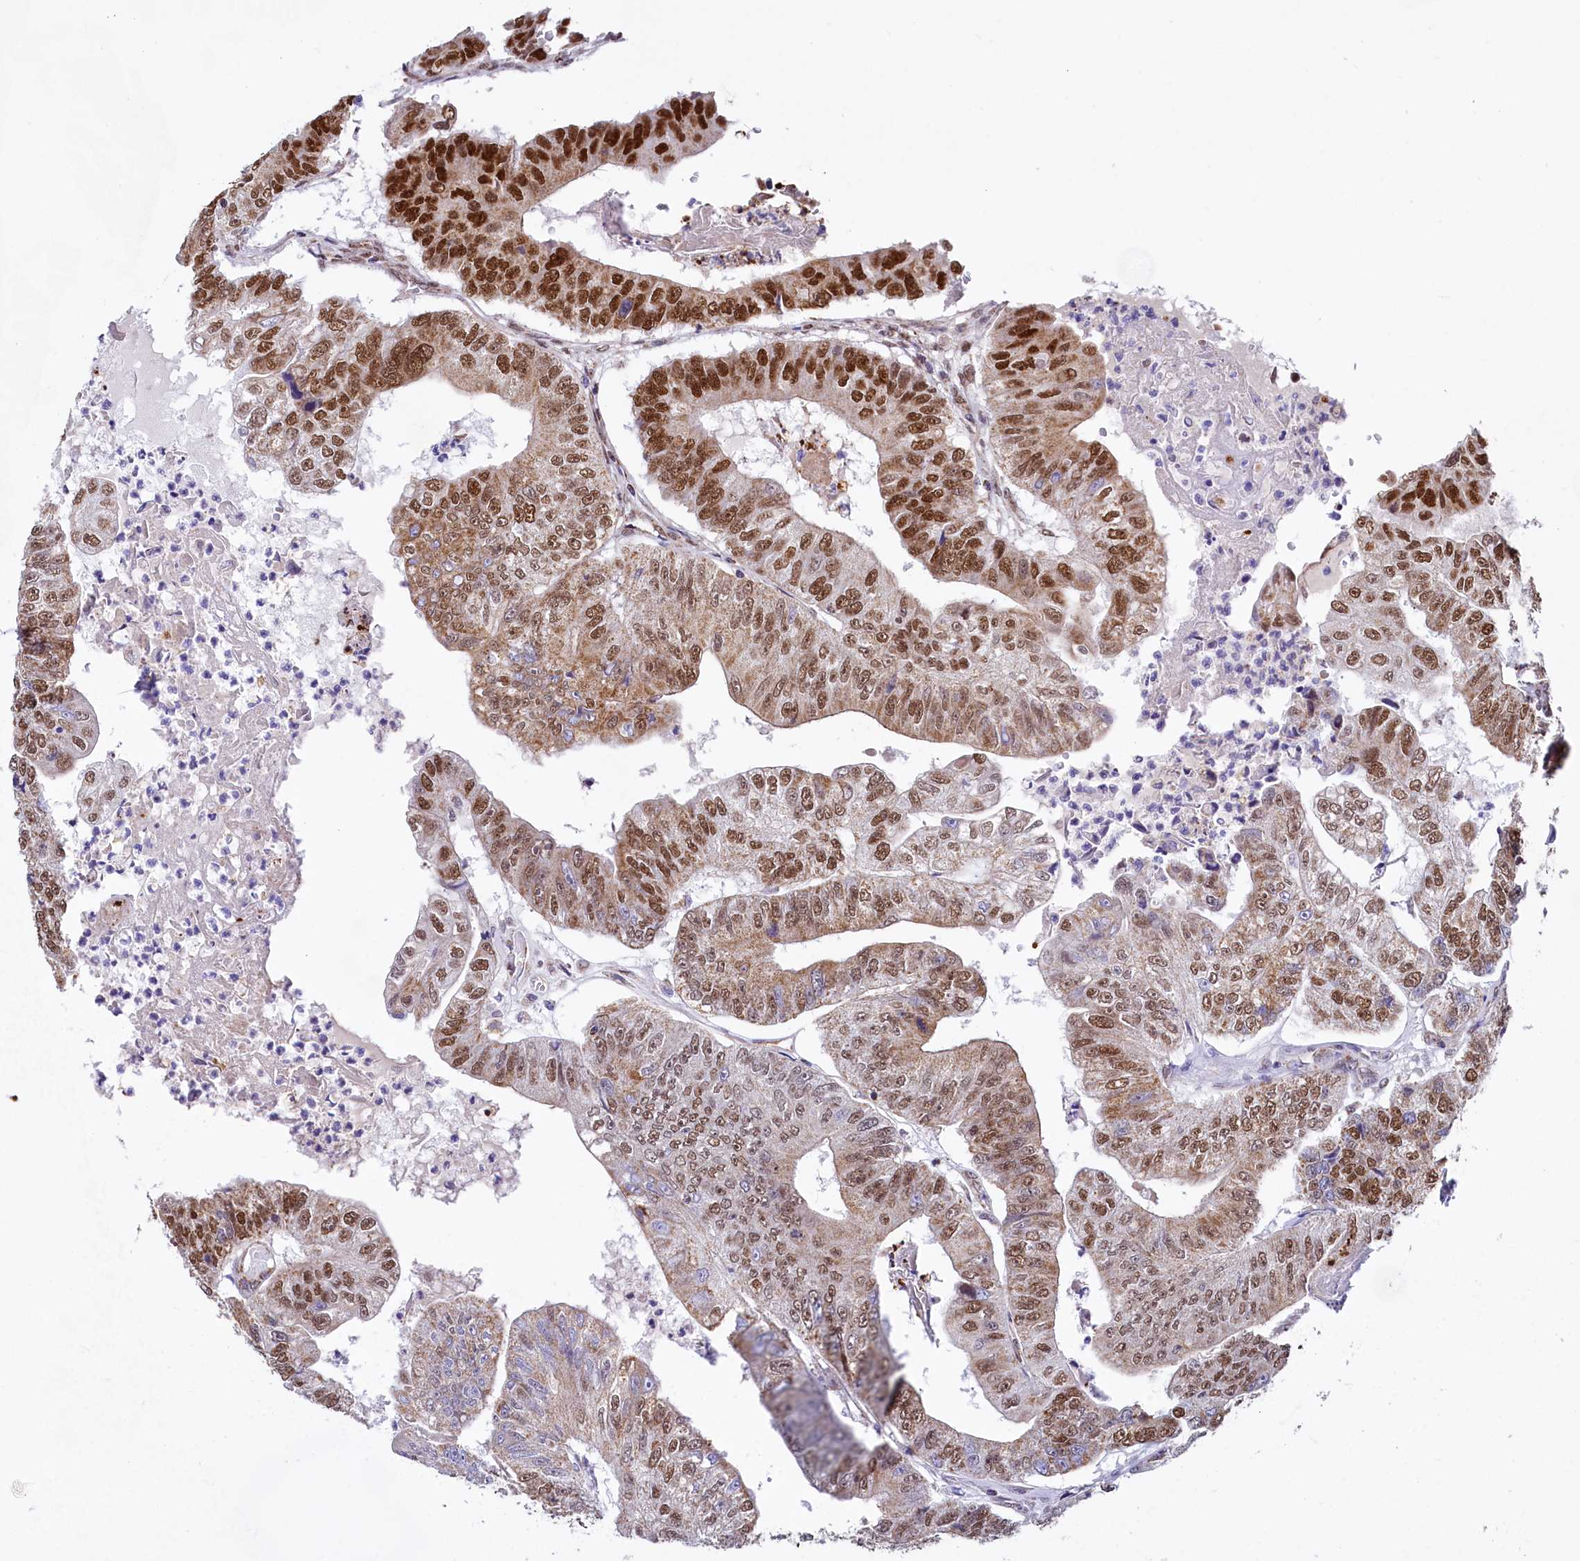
{"staining": {"intensity": "strong", "quantity": ">75%", "location": "cytoplasmic/membranous,nuclear"}, "tissue": "colorectal cancer", "cell_type": "Tumor cells", "image_type": "cancer", "snomed": [{"axis": "morphology", "description": "Adenocarcinoma, NOS"}, {"axis": "topography", "description": "Colon"}], "caption": "The photomicrograph displays immunohistochemical staining of adenocarcinoma (colorectal). There is strong cytoplasmic/membranous and nuclear expression is seen in about >75% of tumor cells.", "gene": "MORN3", "patient": {"sex": "female", "age": 67}}